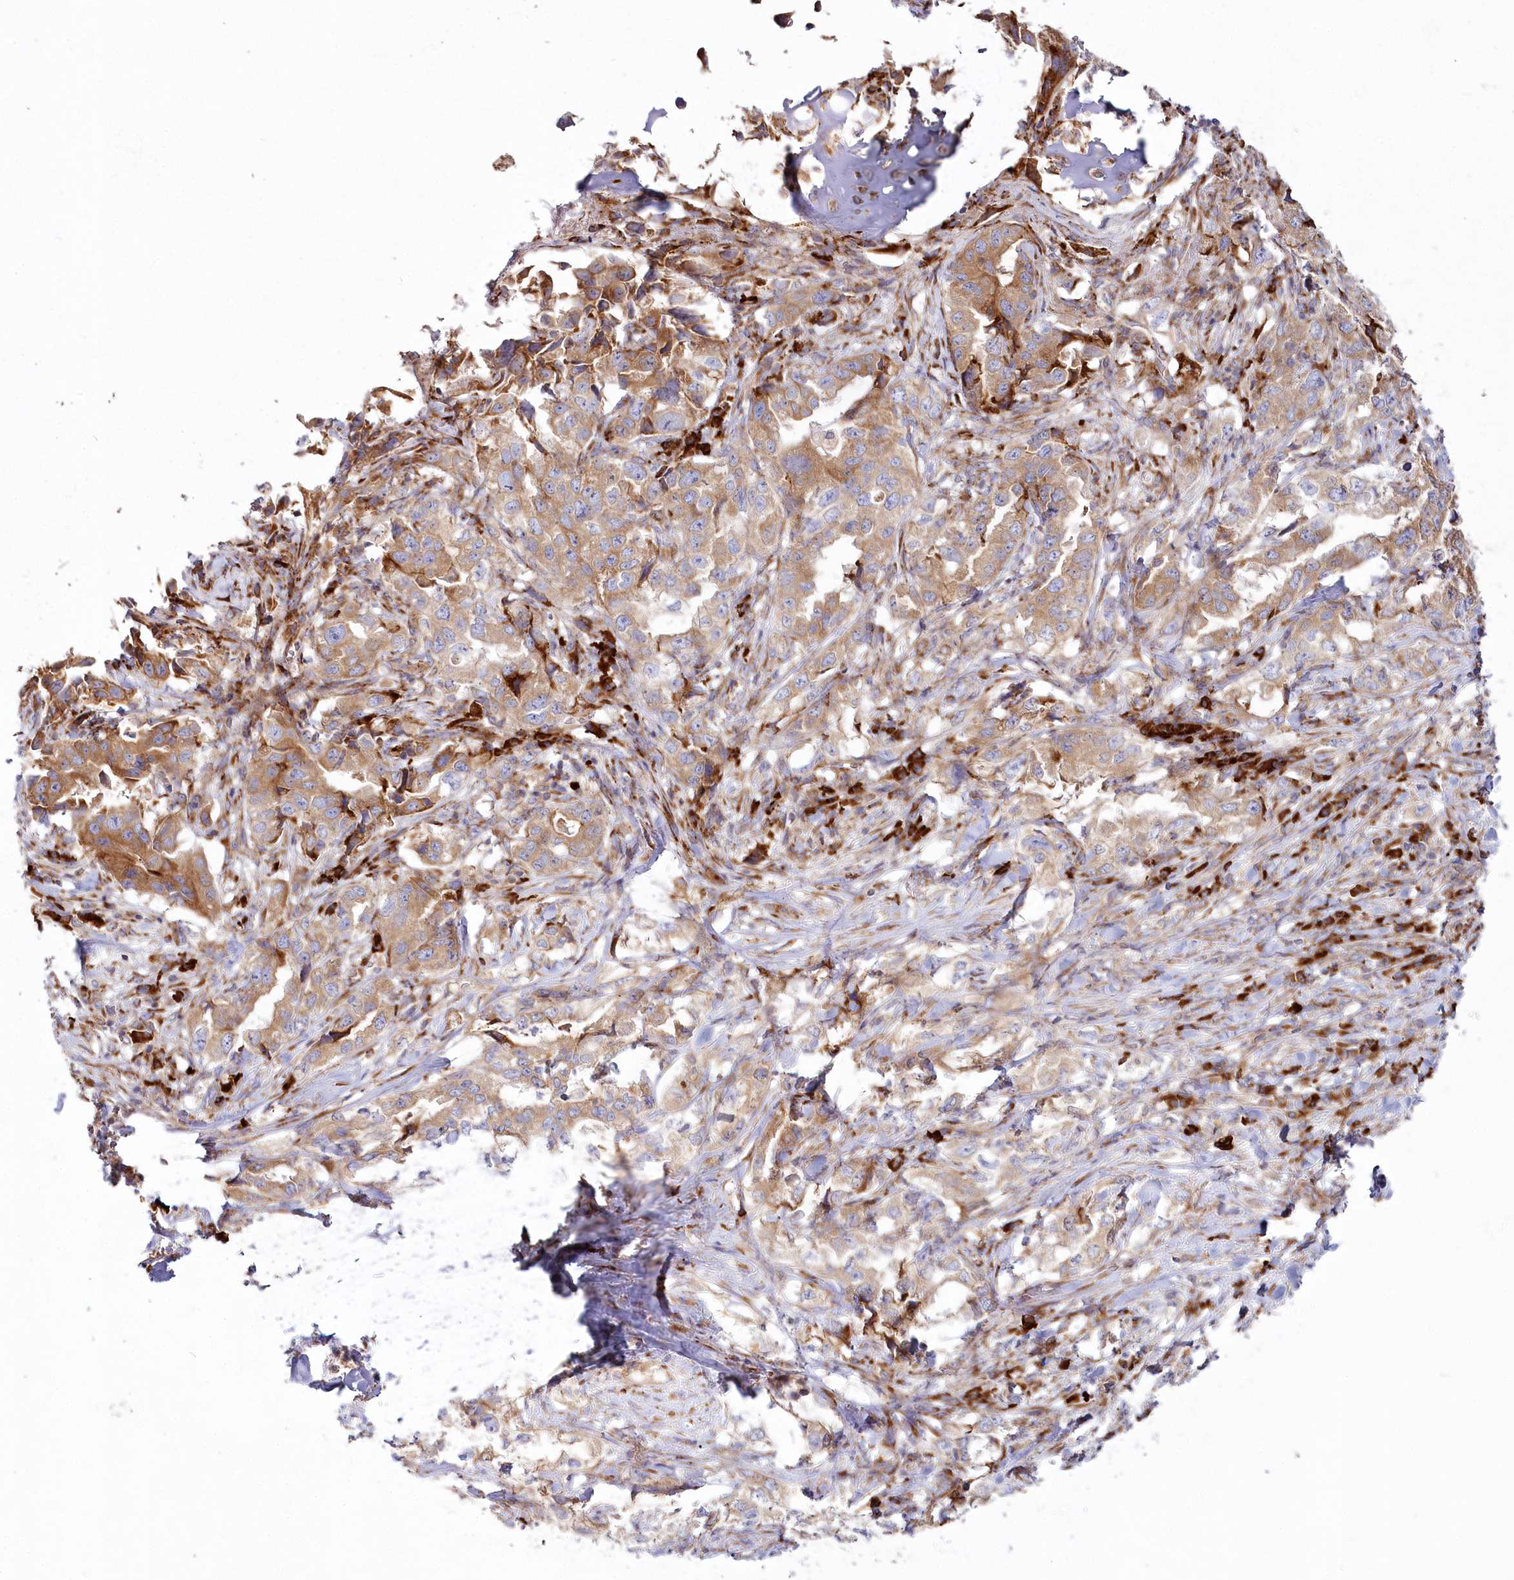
{"staining": {"intensity": "moderate", "quantity": ">75%", "location": "cytoplasmic/membranous"}, "tissue": "lung cancer", "cell_type": "Tumor cells", "image_type": "cancer", "snomed": [{"axis": "morphology", "description": "Adenocarcinoma, NOS"}, {"axis": "topography", "description": "Lung"}], "caption": "The image reveals immunohistochemical staining of adenocarcinoma (lung). There is moderate cytoplasmic/membranous positivity is appreciated in approximately >75% of tumor cells.", "gene": "POGLUT1", "patient": {"sex": "female", "age": 51}}